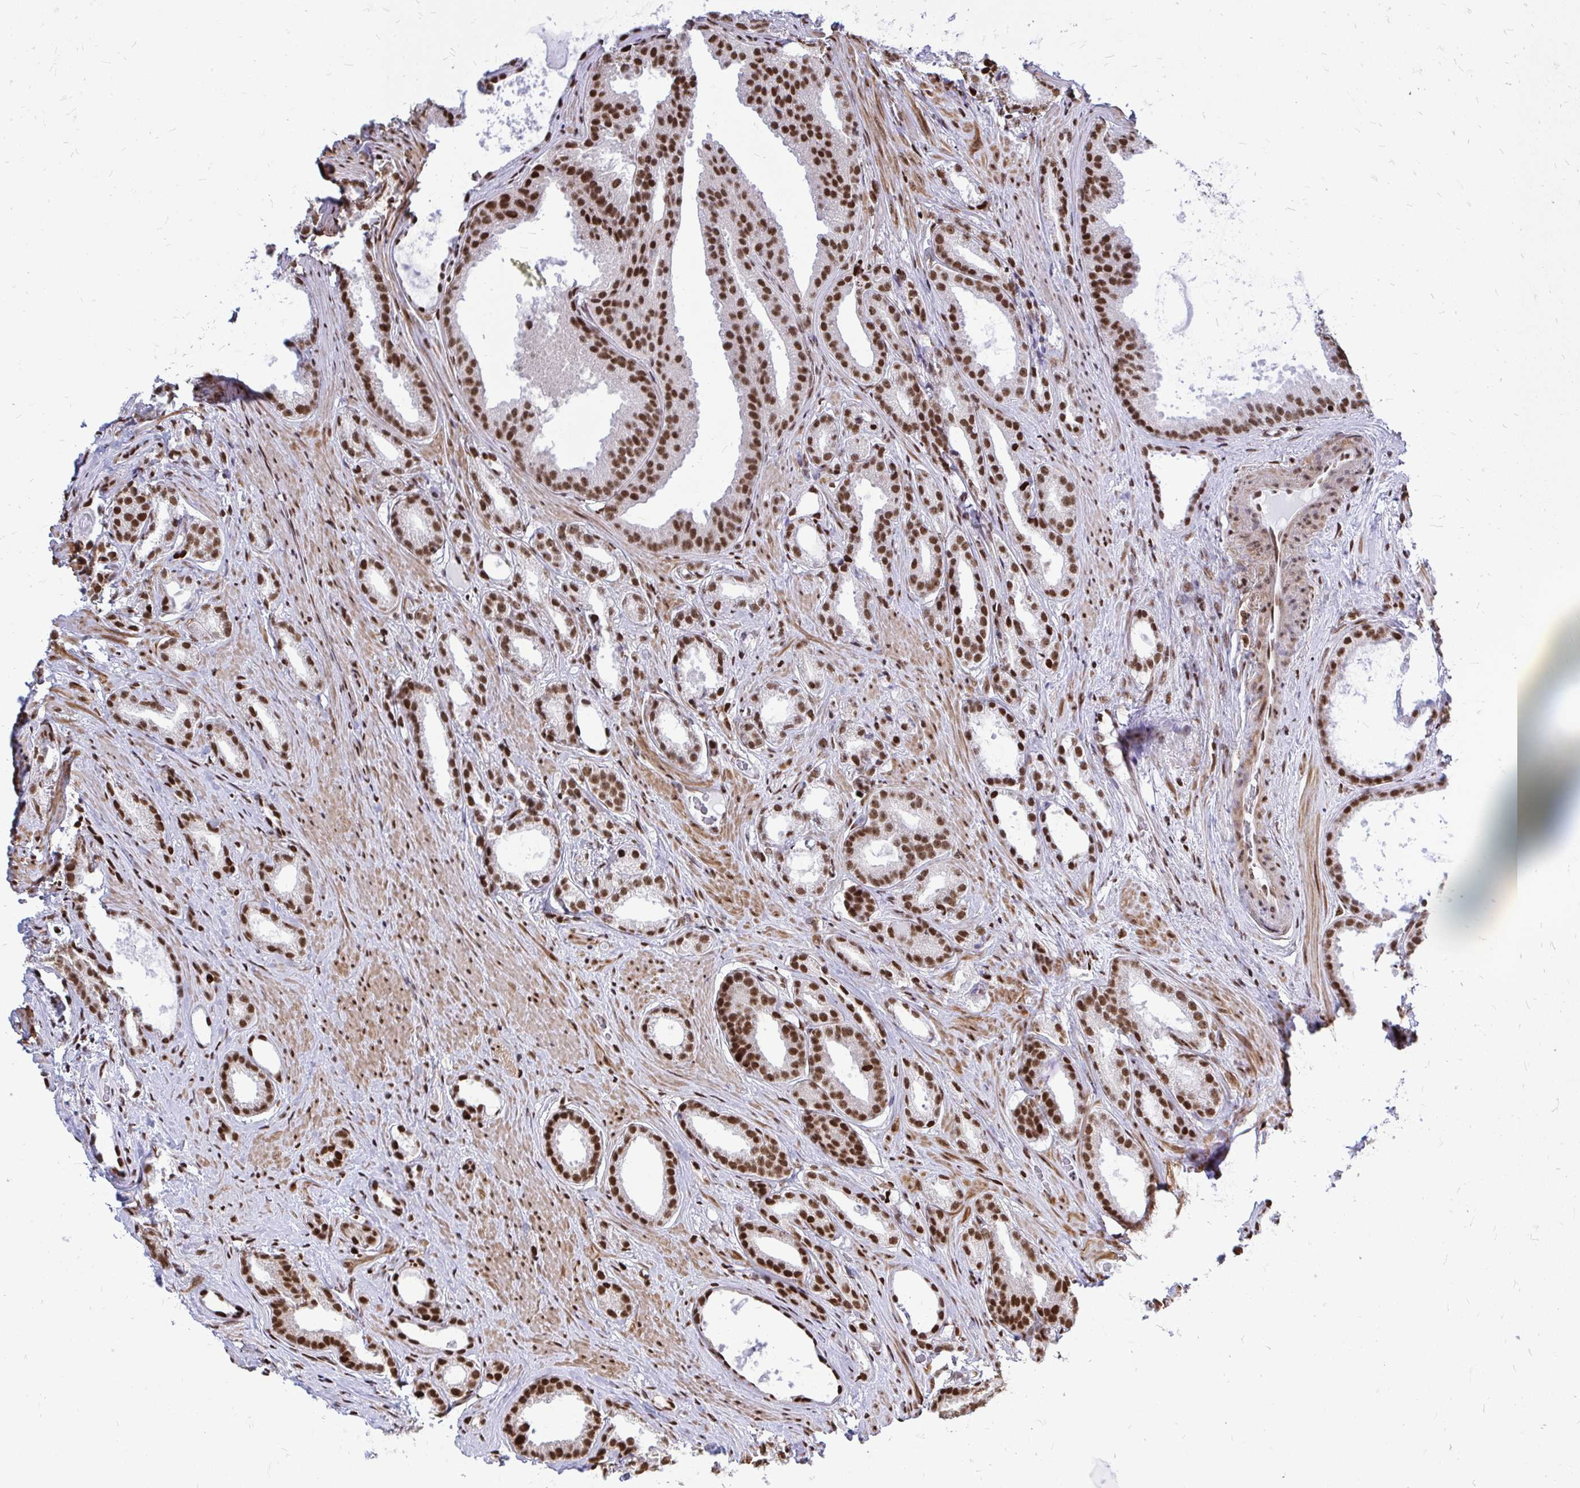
{"staining": {"intensity": "strong", "quantity": "25%-75%", "location": "nuclear"}, "tissue": "prostate cancer", "cell_type": "Tumor cells", "image_type": "cancer", "snomed": [{"axis": "morphology", "description": "Adenocarcinoma, Low grade"}, {"axis": "topography", "description": "Prostate"}], "caption": "DAB (3,3'-diaminobenzidine) immunohistochemical staining of human prostate low-grade adenocarcinoma exhibits strong nuclear protein positivity in approximately 25%-75% of tumor cells.", "gene": "TBL1Y", "patient": {"sex": "male", "age": 65}}